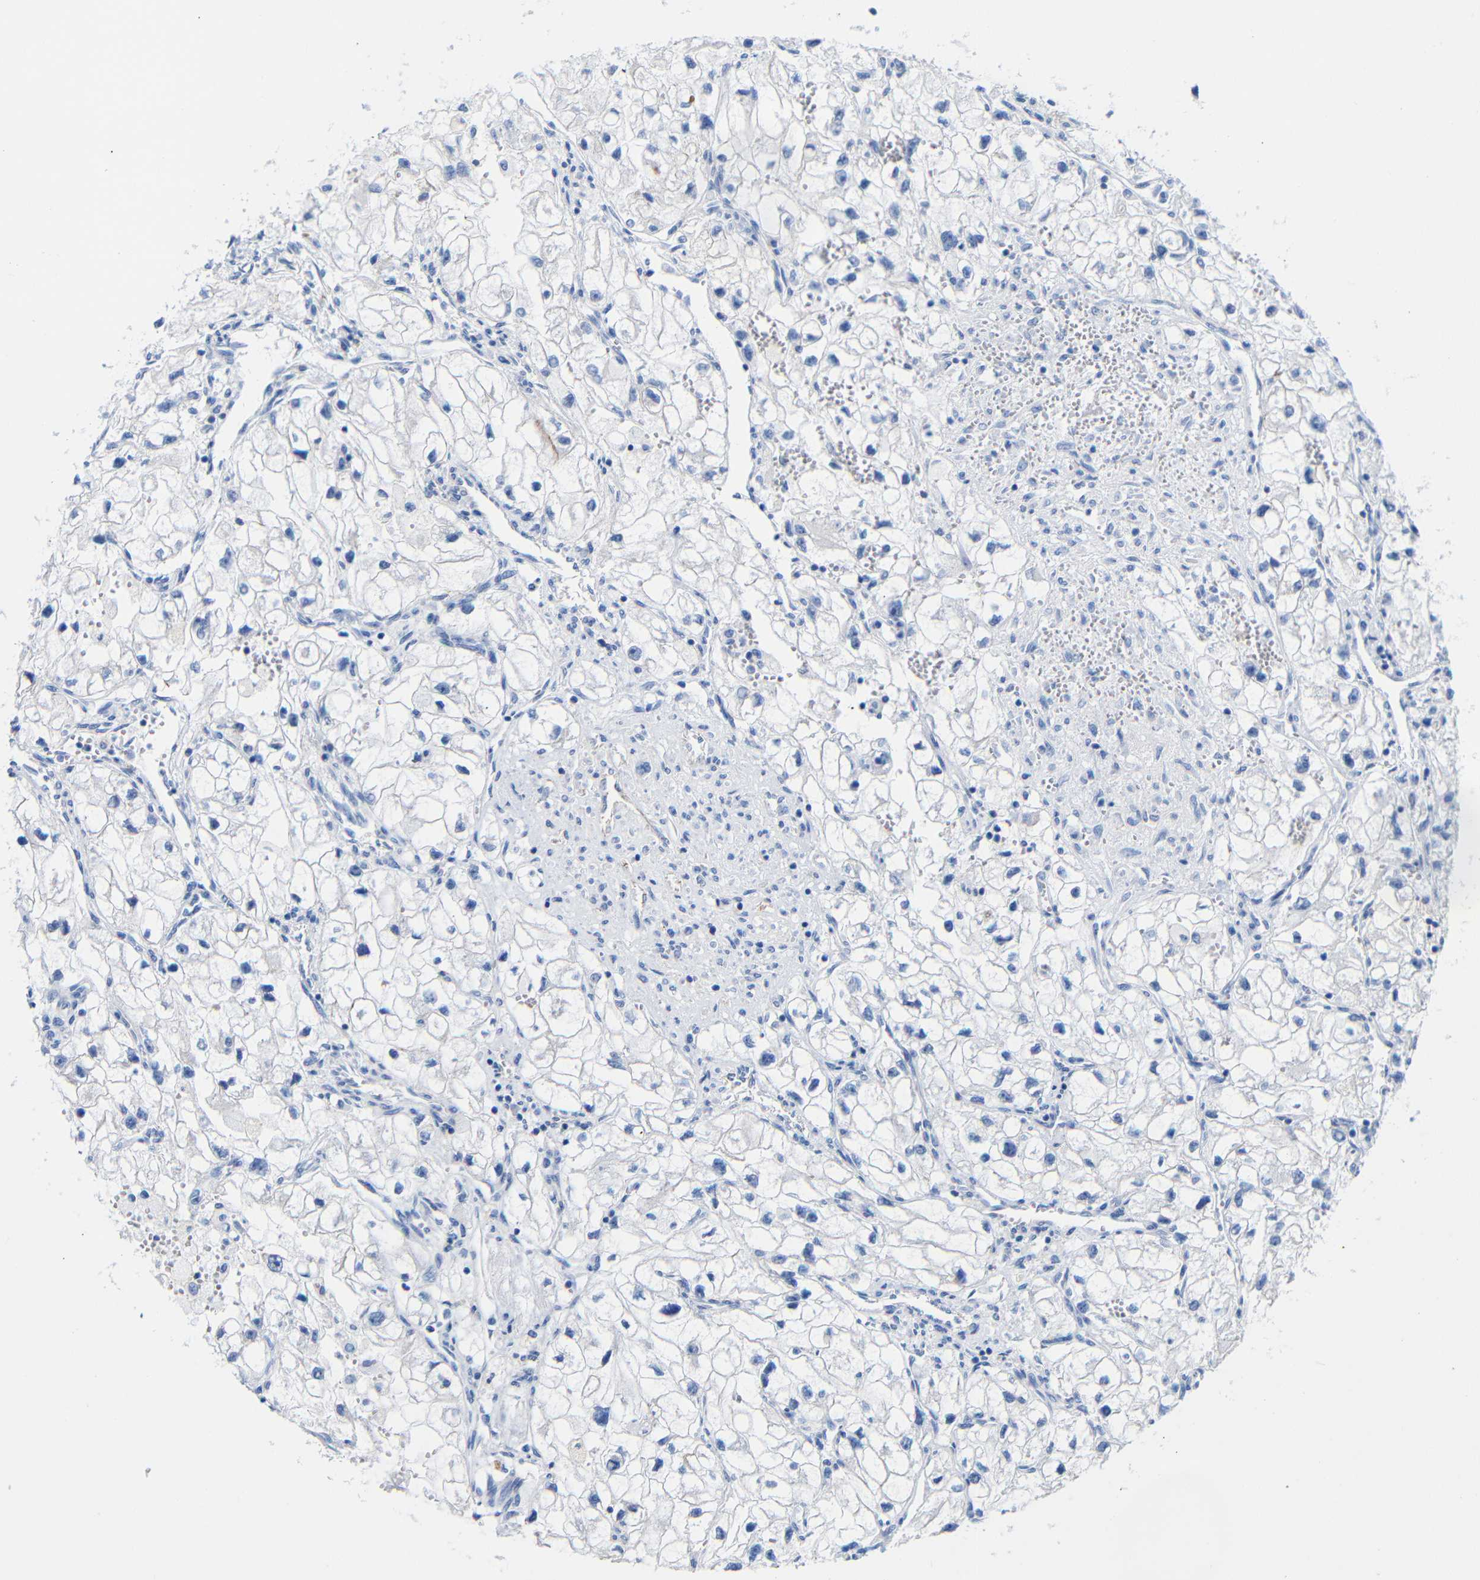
{"staining": {"intensity": "negative", "quantity": "none", "location": "none"}, "tissue": "renal cancer", "cell_type": "Tumor cells", "image_type": "cancer", "snomed": [{"axis": "morphology", "description": "Adenocarcinoma, NOS"}, {"axis": "topography", "description": "Kidney"}], "caption": "Tumor cells are negative for brown protein staining in renal adenocarcinoma.", "gene": "CGNL1", "patient": {"sex": "female", "age": 70}}